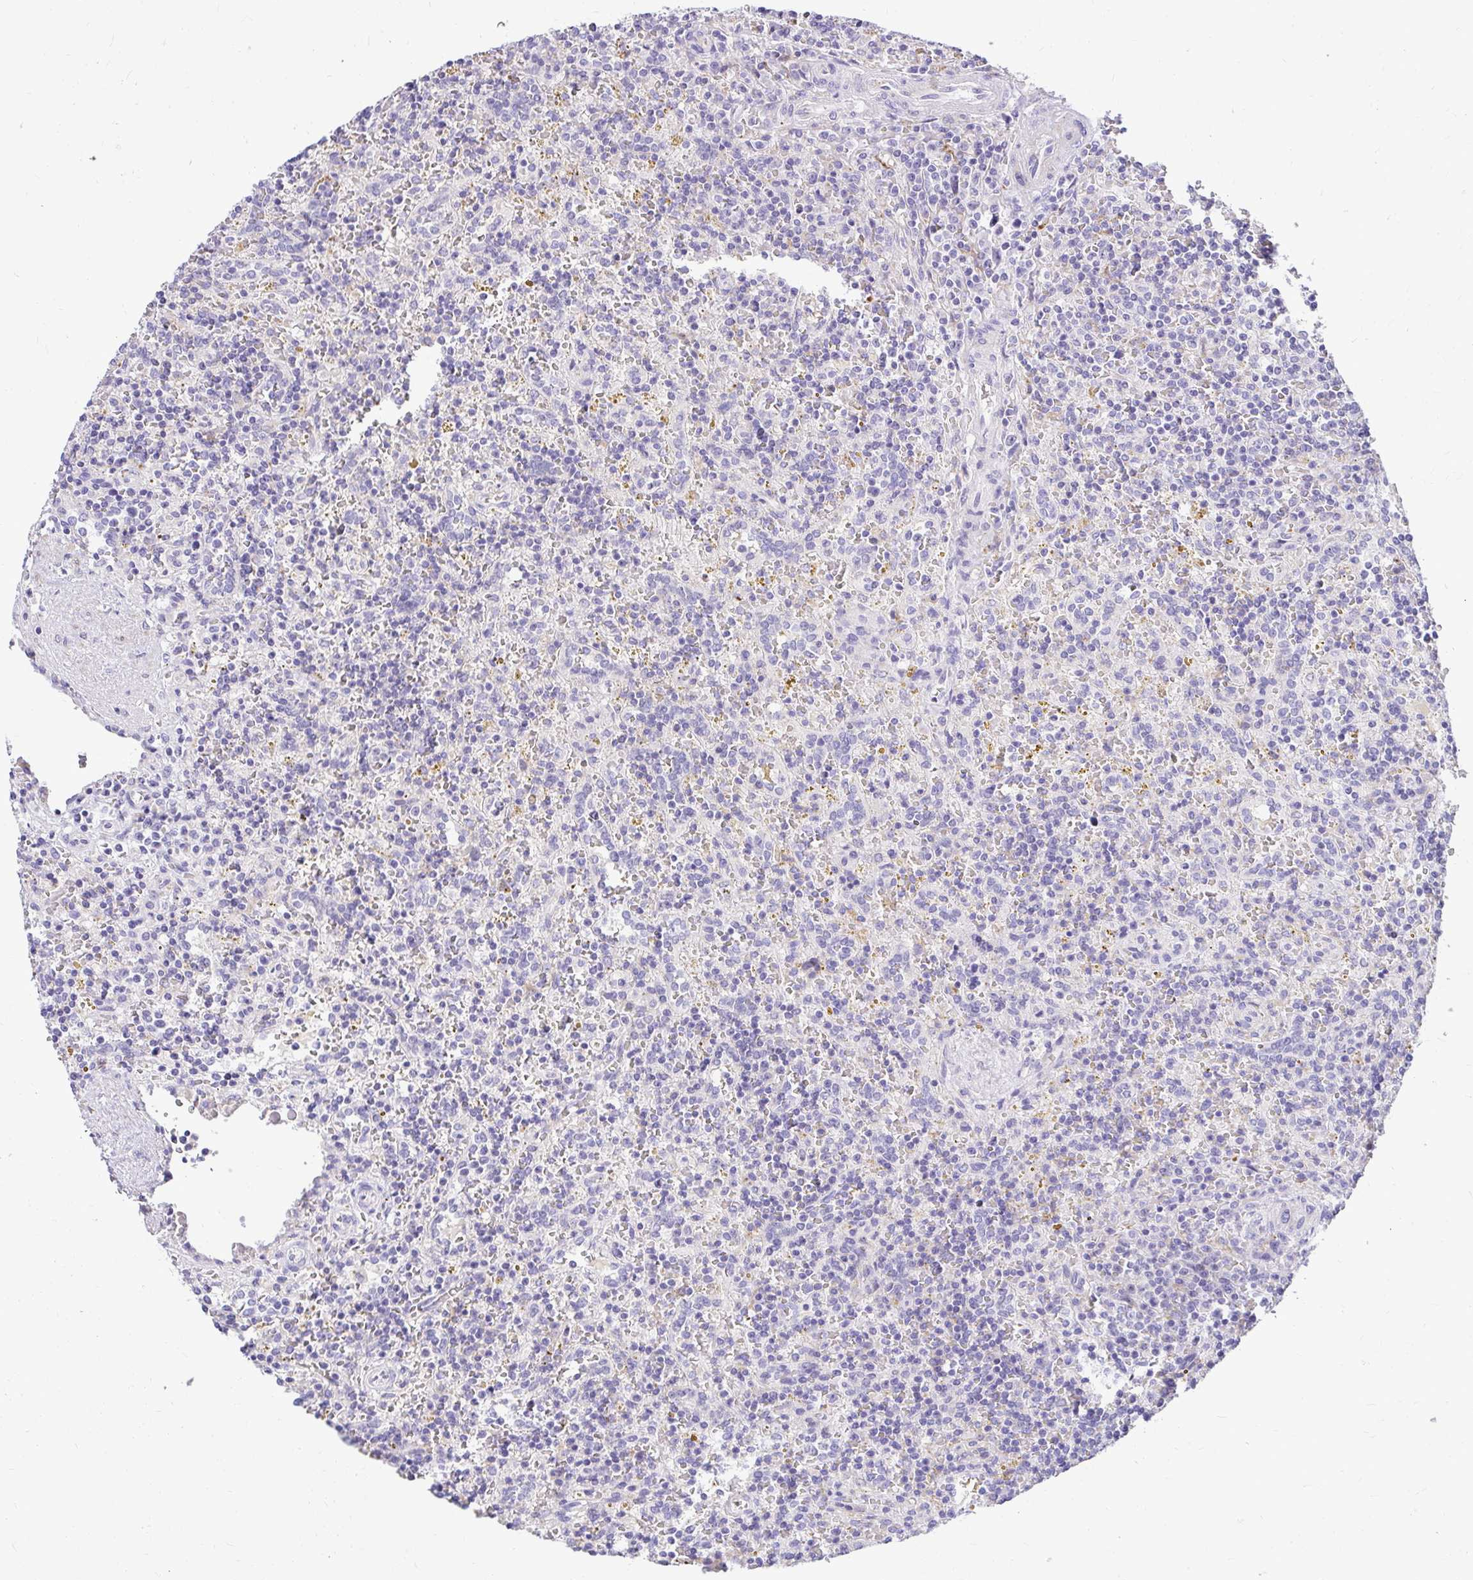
{"staining": {"intensity": "negative", "quantity": "none", "location": "none"}, "tissue": "lymphoma", "cell_type": "Tumor cells", "image_type": "cancer", "snomed": [{"axis": "morphology", "description": "Malignant lymphoma, non-Hodgkin's type, Low grade"}, {"axis": "topography", "description": "Spleen"}], "caption": "Tumor cells show no significant protein positivity in lymphoma. (DAB (3,3'-diaminobenzidine) immunohistochemistry visualized using brightfield microscopy, high magnification).", "gene": "PKN3", "patient": {"sex": "male", "age": 67}}